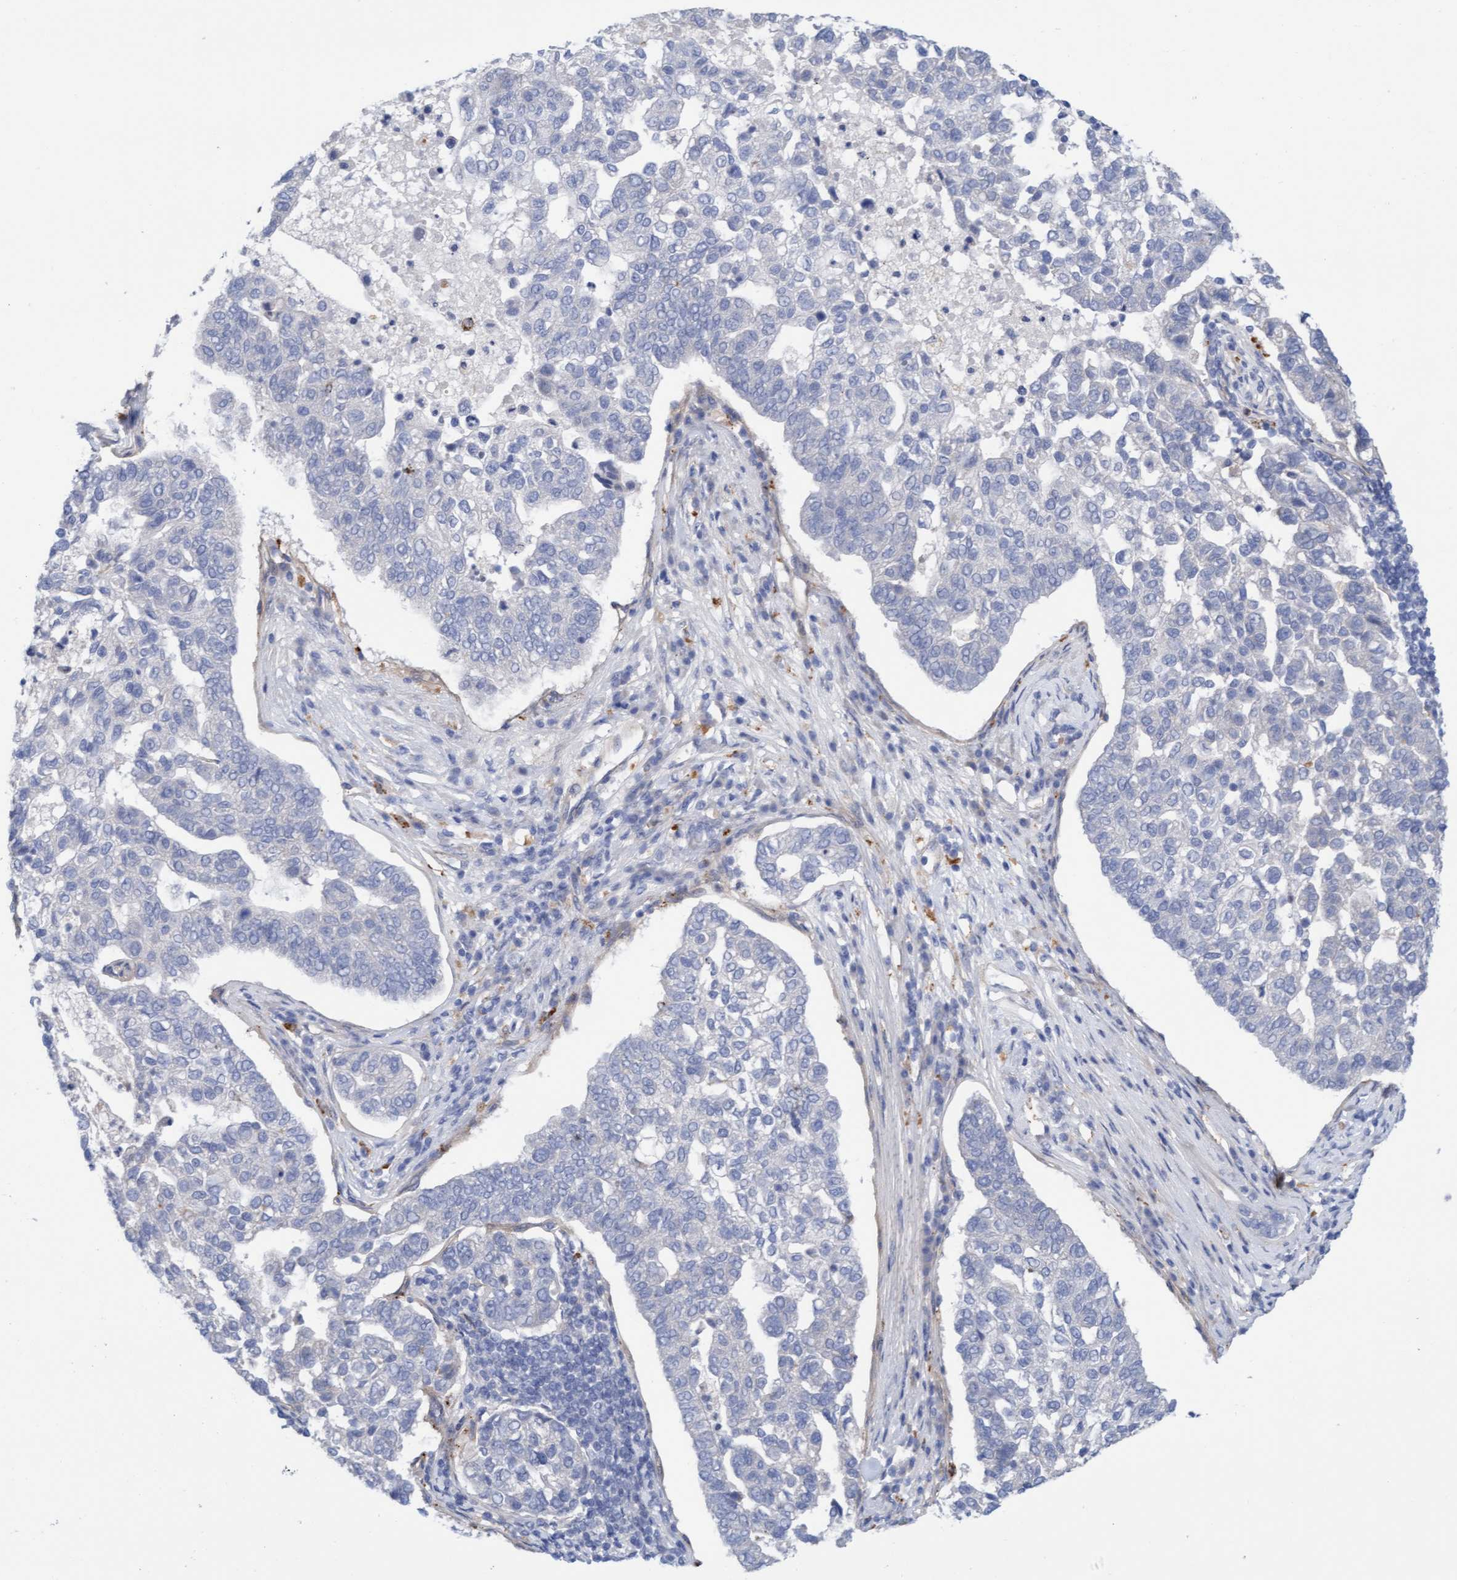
{"staining": {"intensity": "negative", "quantity": "none", "location": "none"}, "tissue": "pancreatic cancer", "cell_type": "Tumor cells", "image_type": "cancer", "snomed": [{"axis": "morphology", "description": "Adenocarcinoma, NOS"}, {"axis": "topography", "description": "Pancreas"}], "caption": "Immunohistochemistry histopathology image of neoplastic tissue: pancreatic cancer (adenocarcinoma) stained with DAB (3,3'-diaminobenzidine) shows no significant protein positivity in tumor cells.", "gene": "CDK5RAP3", "patient": {"sex": "female", "age": 61}}